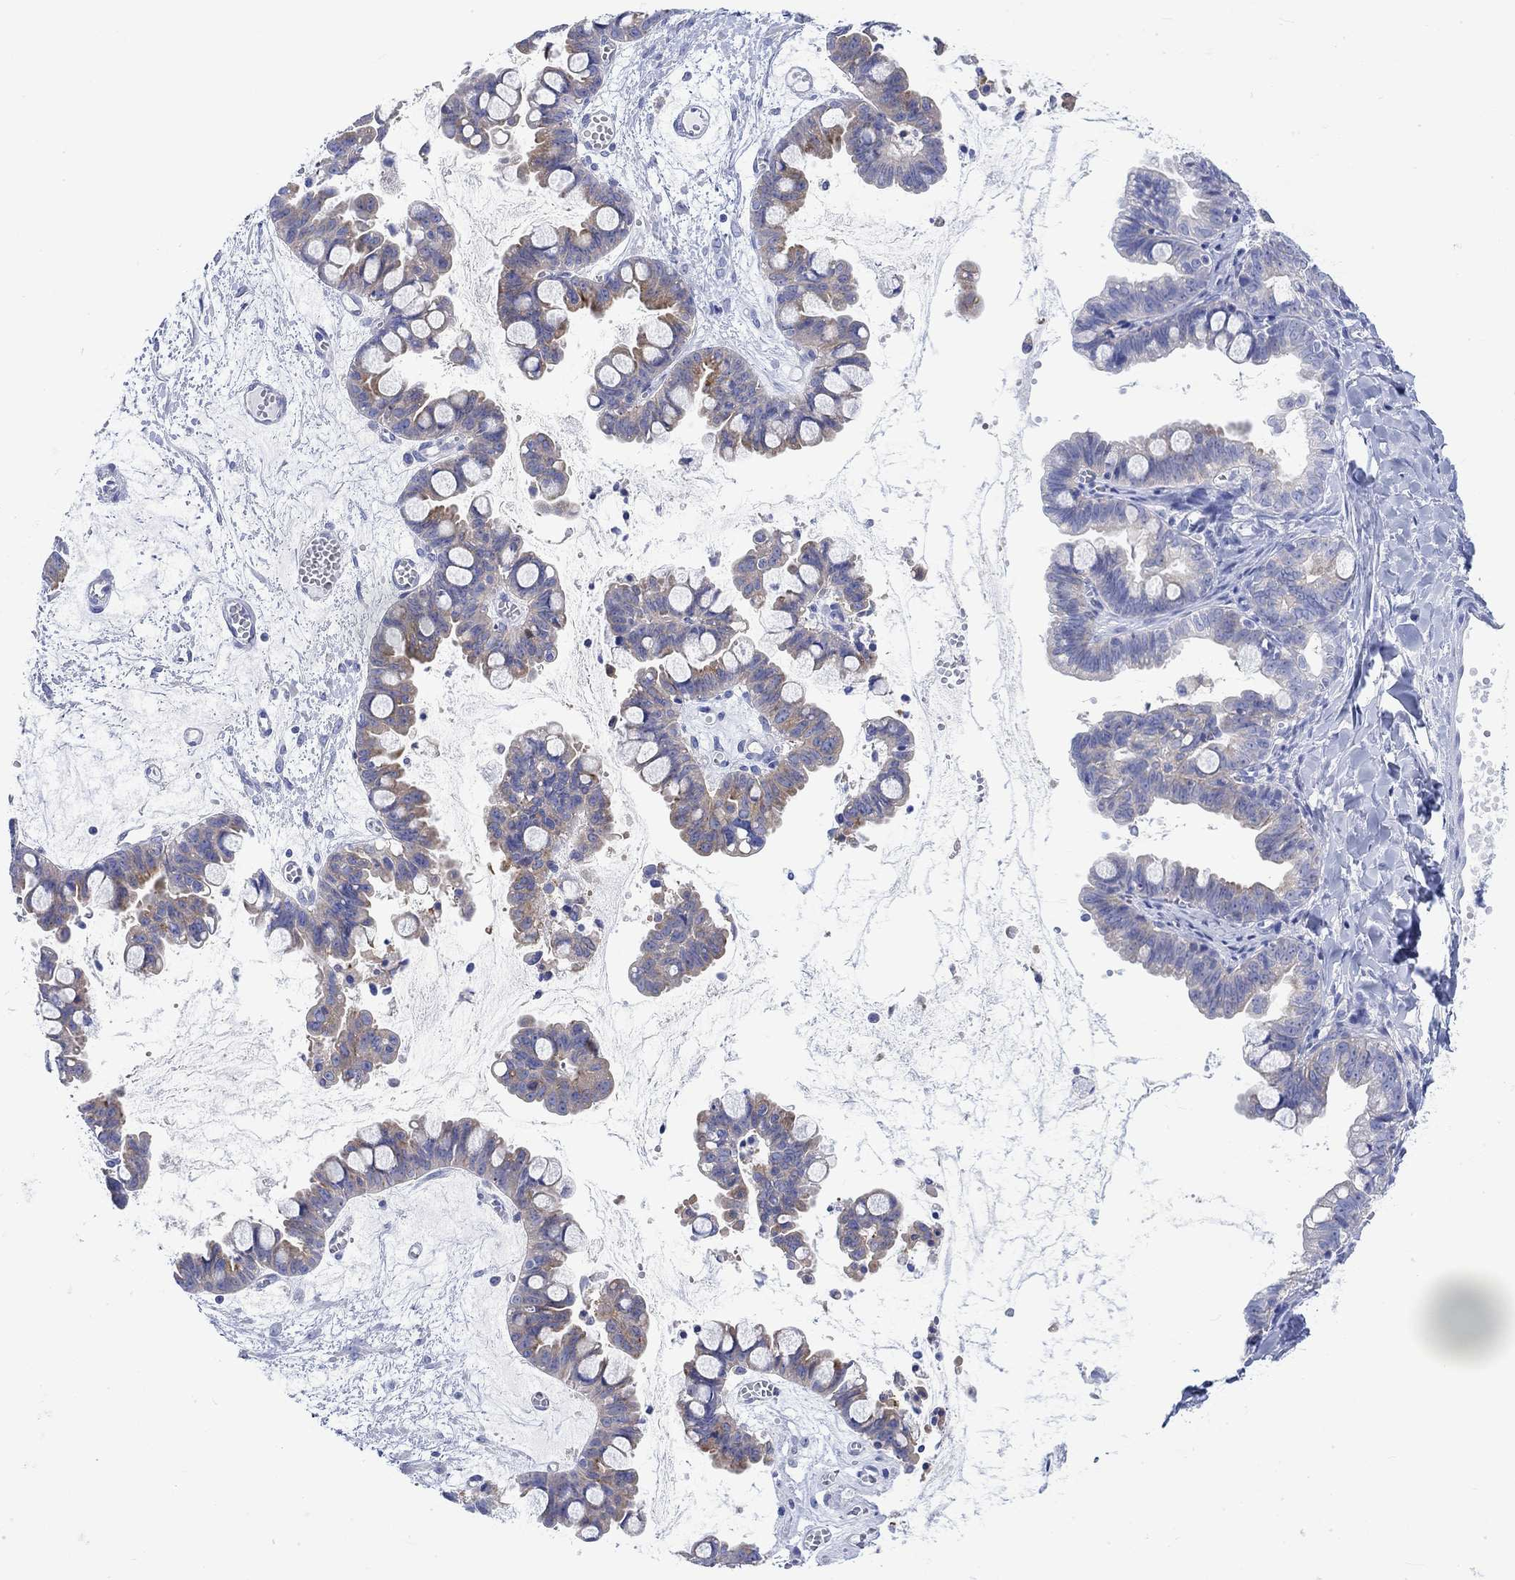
{"staining": {"intensity": "negative", "quantity": "none", "location": "none"}, "tissue": "ovarian cancer", "cell_type": "Tumor cells", "image_type": "cancer", "snomed": [{"axis": "morphology", "description": "Cystadenocarcinoma, mucinous, NOS"}, {"axis": "topography", "description": "Ovary"}], "caption": "This histopathology image is of mucinous cystadenocarcinoma (ovarian) stained with IHC to label a protein in brown with the nuclei are counter-stained blue. There is no expression in tumor cells.", "gene": "REEP6", "patient": {"sex": "female", "age": 63}}